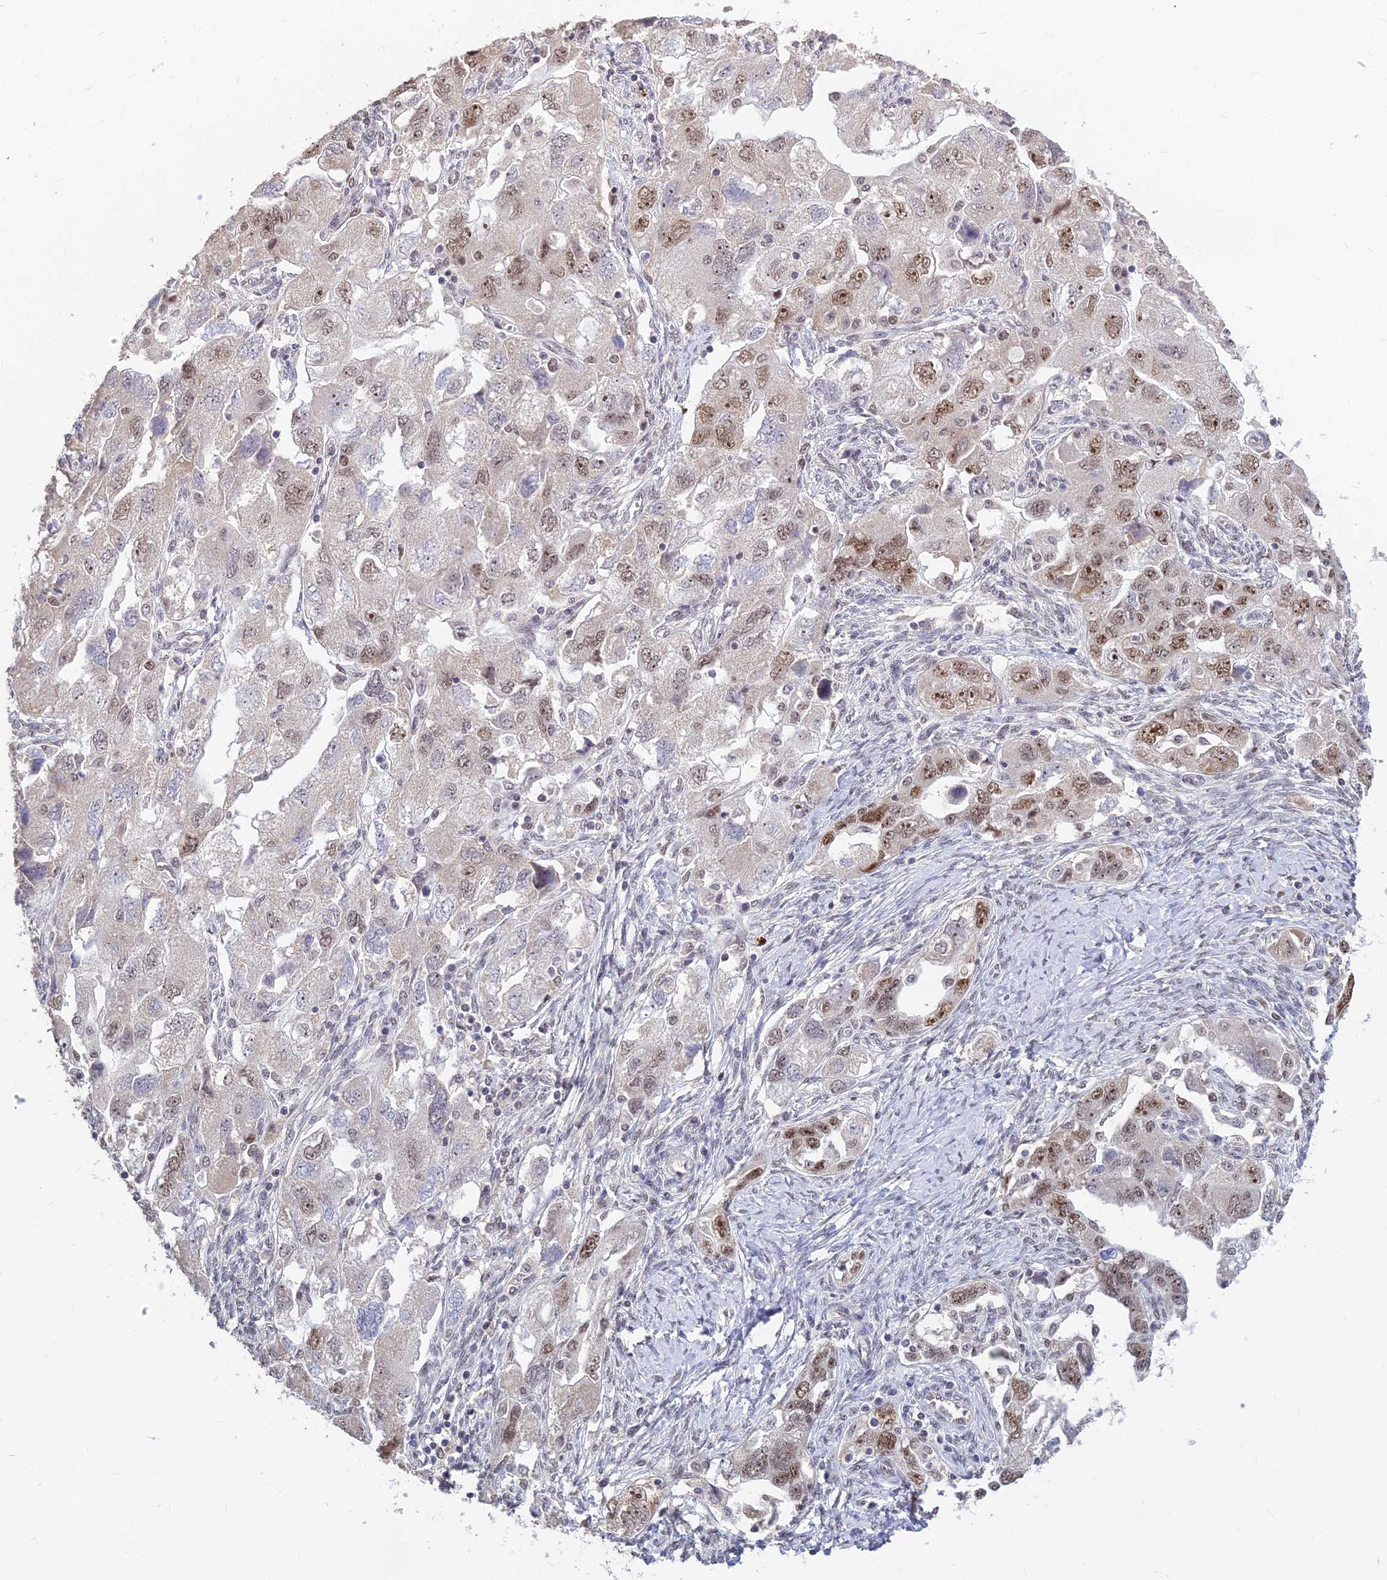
{"staining": {"intensity": "moderate", "quantity": "<25%", "location": "nuclear"}, "tissue": "ovarian cancer", "cell_type": "Tumor cells", "image_type": "cancer", "snomed": [{"axis": "morphology", "description": "Carcinoma, NOS"}, {"axis": "morphology", "description": "Cystadenocarcinoma, serous, NOS"}, {"axis": "topography", "description": "Ovary"}], "caption": "About <25% of tumor cells in ovarian cancer (carcinoma) display moderate nuclear protein staining as visualized by brown immunohistochemical staining.", "gene": "POLR1G", "patient": {"sex": "female", "age": 69}}